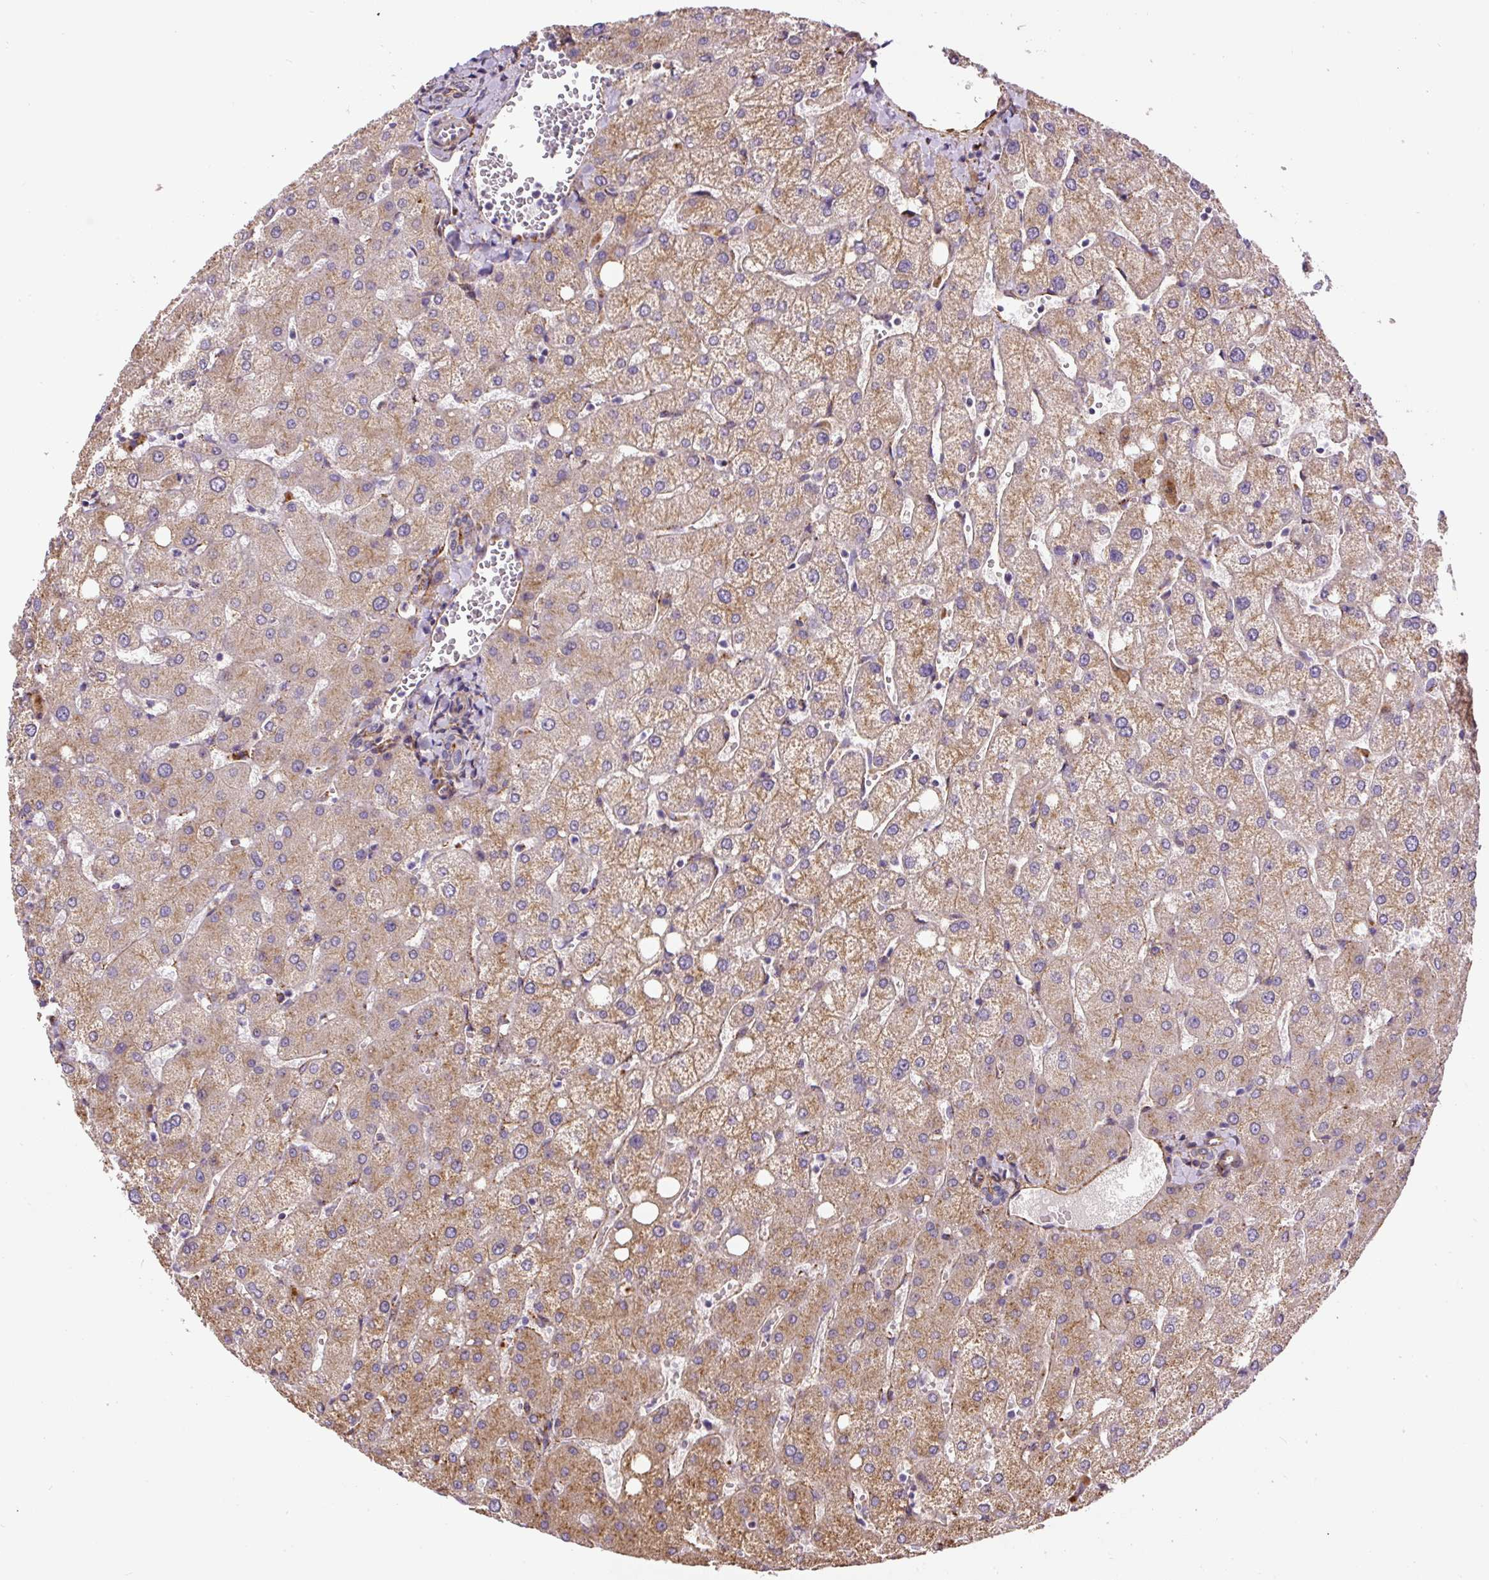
{"staining": {"intensity": "negative", "quantity": "none", "location": "none"}, "tissue": "liver", "cell_type": "Cholangiocytes", "image_type": "normal", "snomed": [{"axis": "morphology", "description": "Normal tissue, NOS"}, {"axis": "topography", "description": "Liver"}], "caption": "An image of human liver is negative for staining in cholangiocytes.", "gene": "RNF170", "patient": {"sex": "female", "age": 54}}